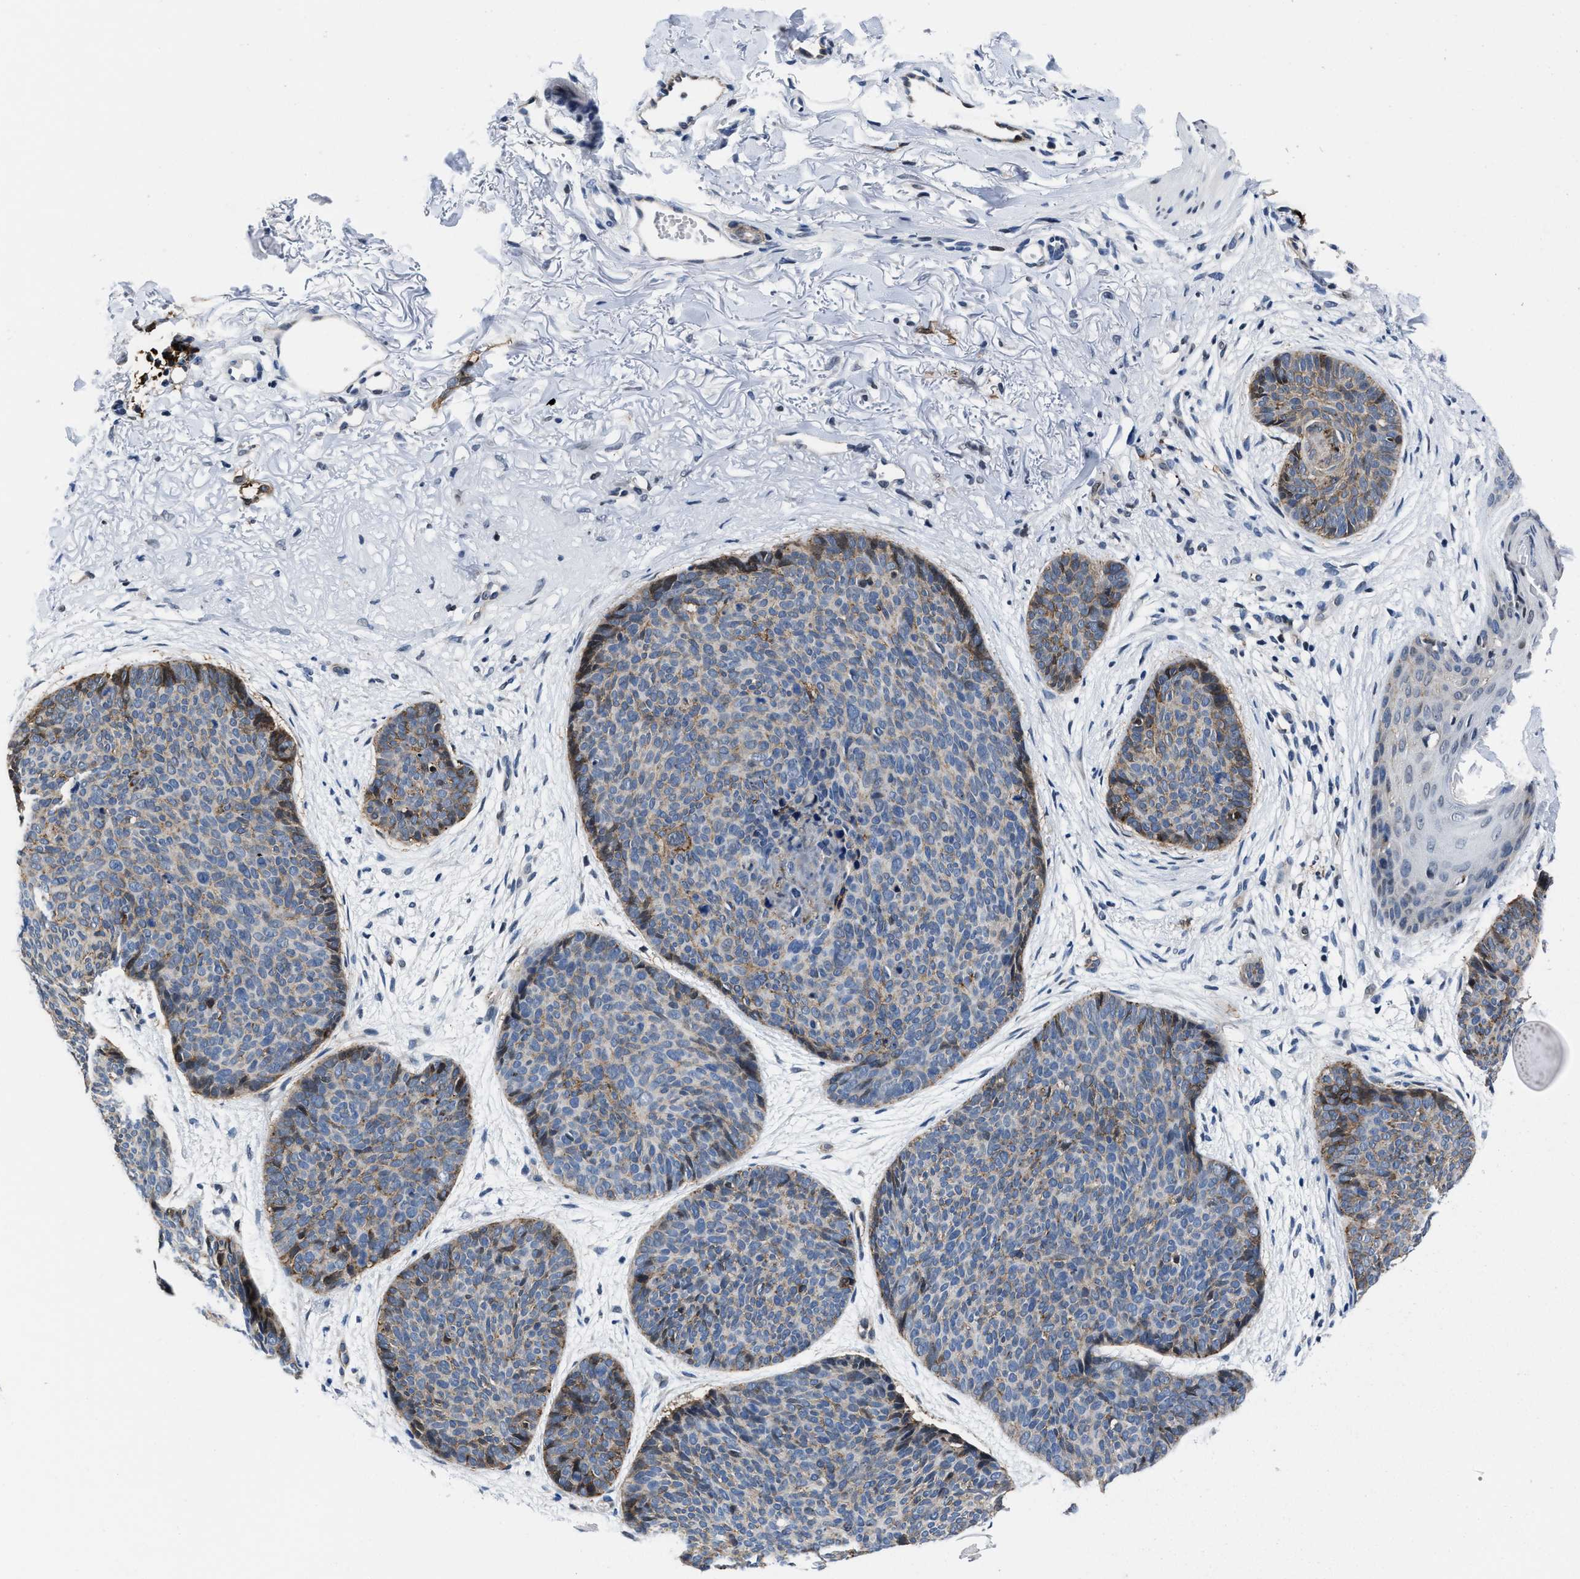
{"staining": {"intensity": "moderate", "quantity": "25%-75%", "location": "cytoplasmic/membranous"}, "tissue": "skin cancer", "cell_type": "Tumor cells", "image_type": "cancer", "snomed": [{"axis": "morphology", "description": "Normal tissue, NOS"}, {"axis": "morphology", "description": "Basal cell carcinoma"}, {"axis": "topography", "description": "Skin"}], "caption": "Human basal cell carcinoma (skin) stained with a protein marker shows moderate staining in tumor cells.", "gene": "MARCKSL1", "patient": {"sex": "female", "age": 70}}